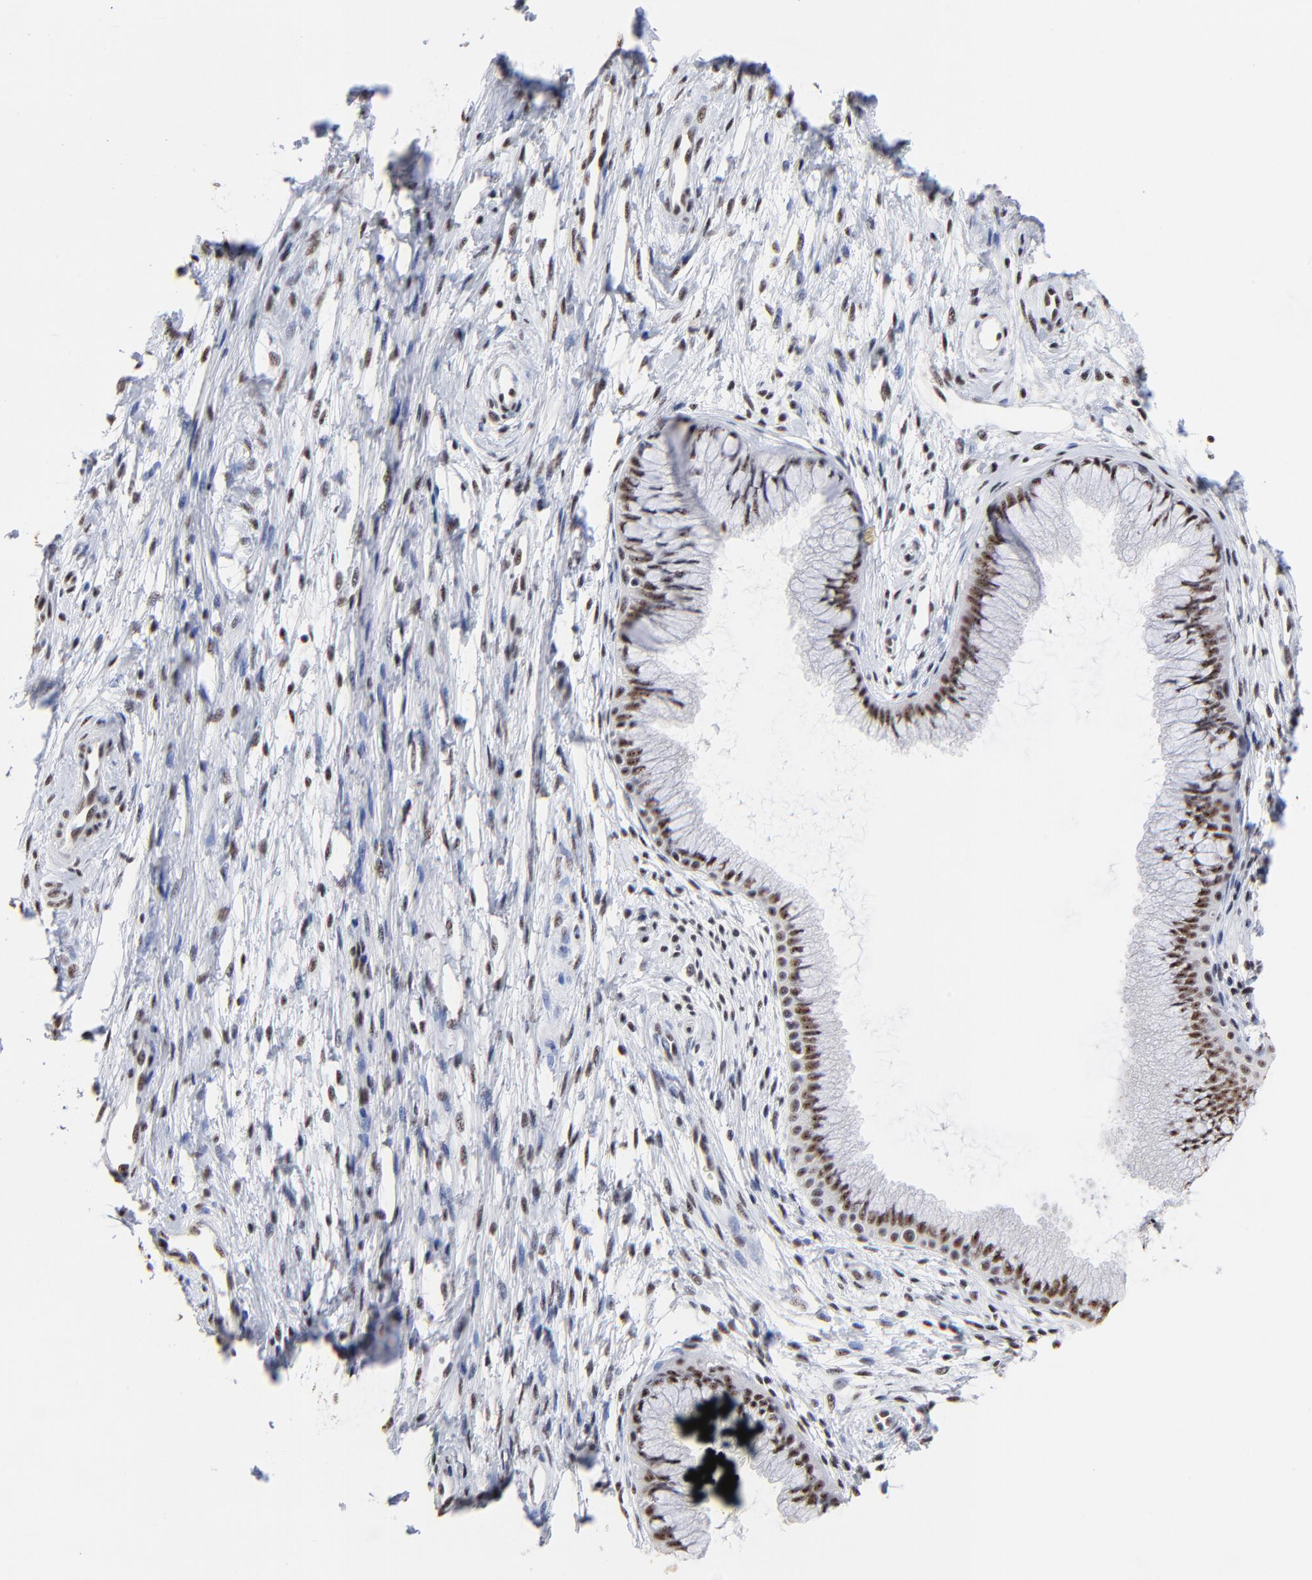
{"staining": {"intensity": "moderate", "quantity": ">75%", "location": "nuclear"}, "tissue": "cervix", "cell_type": "Glandular cells", "image_type": "normal", "snomed": [{"axis": "morphology", "description": "Normal tissue, NOS"}, {"axis": "topography", "description": "Cervix"}], "caption": "Brown immunohistochemical staining in benign cervix reveals moderate nuclear staining in approximately >75% of glandular cells. Nuclei are stained in blue.", "gene": "MBD4", "patient": {"sex": "female", "age": 39}}